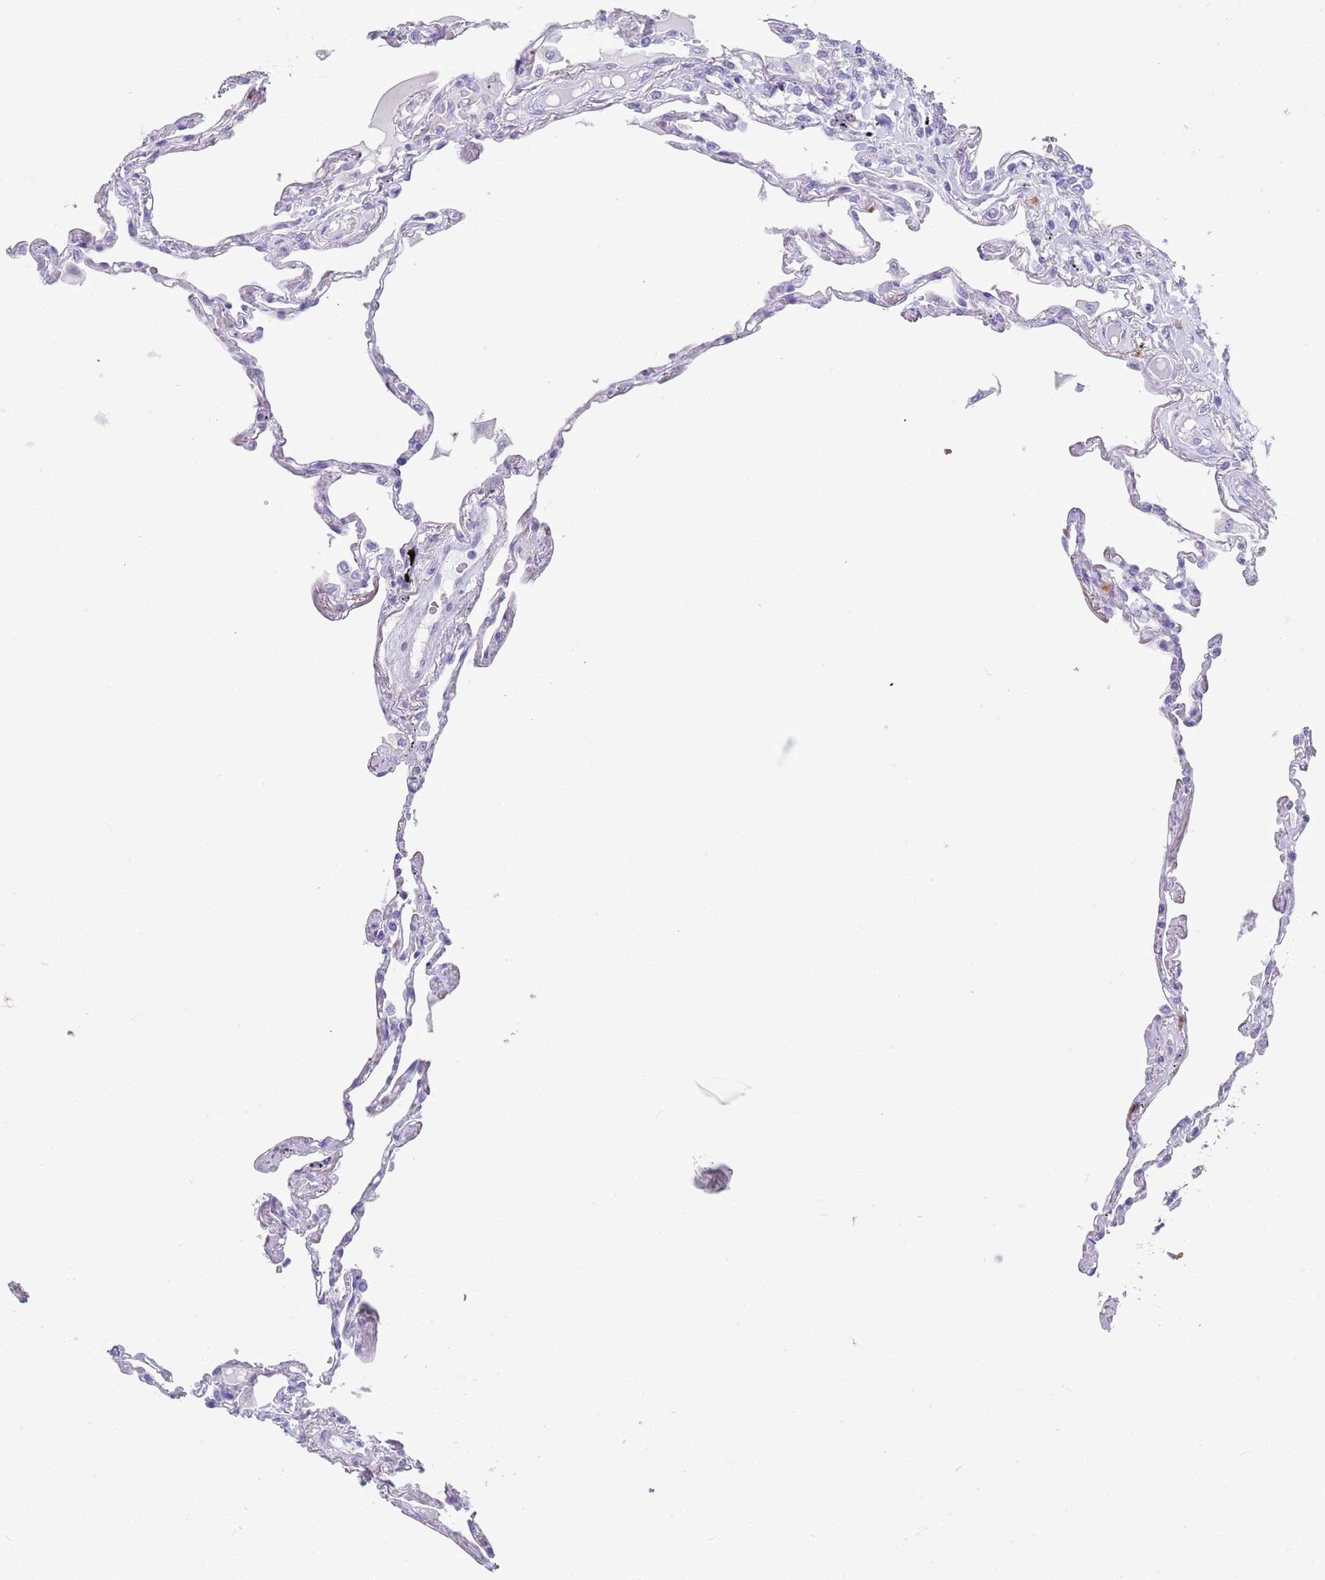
{"staining": {"intensity": "negative", "quantity": "none", "location": "none"}, "tissue": "lung", "cell_type": "Alveolar cells", "image_type": "normal", "snomed": [{"axis": "morphology", "description": "Normal tissue, NOS"}, {"axis": "topography", "description": "Lung"}], "caption": "Immunohistochemistry (IHC) of benign lung exhibits no expression in alveolar cells.", "gene": "CPXM2", "patient": {"sex": "female", "age": 67}}